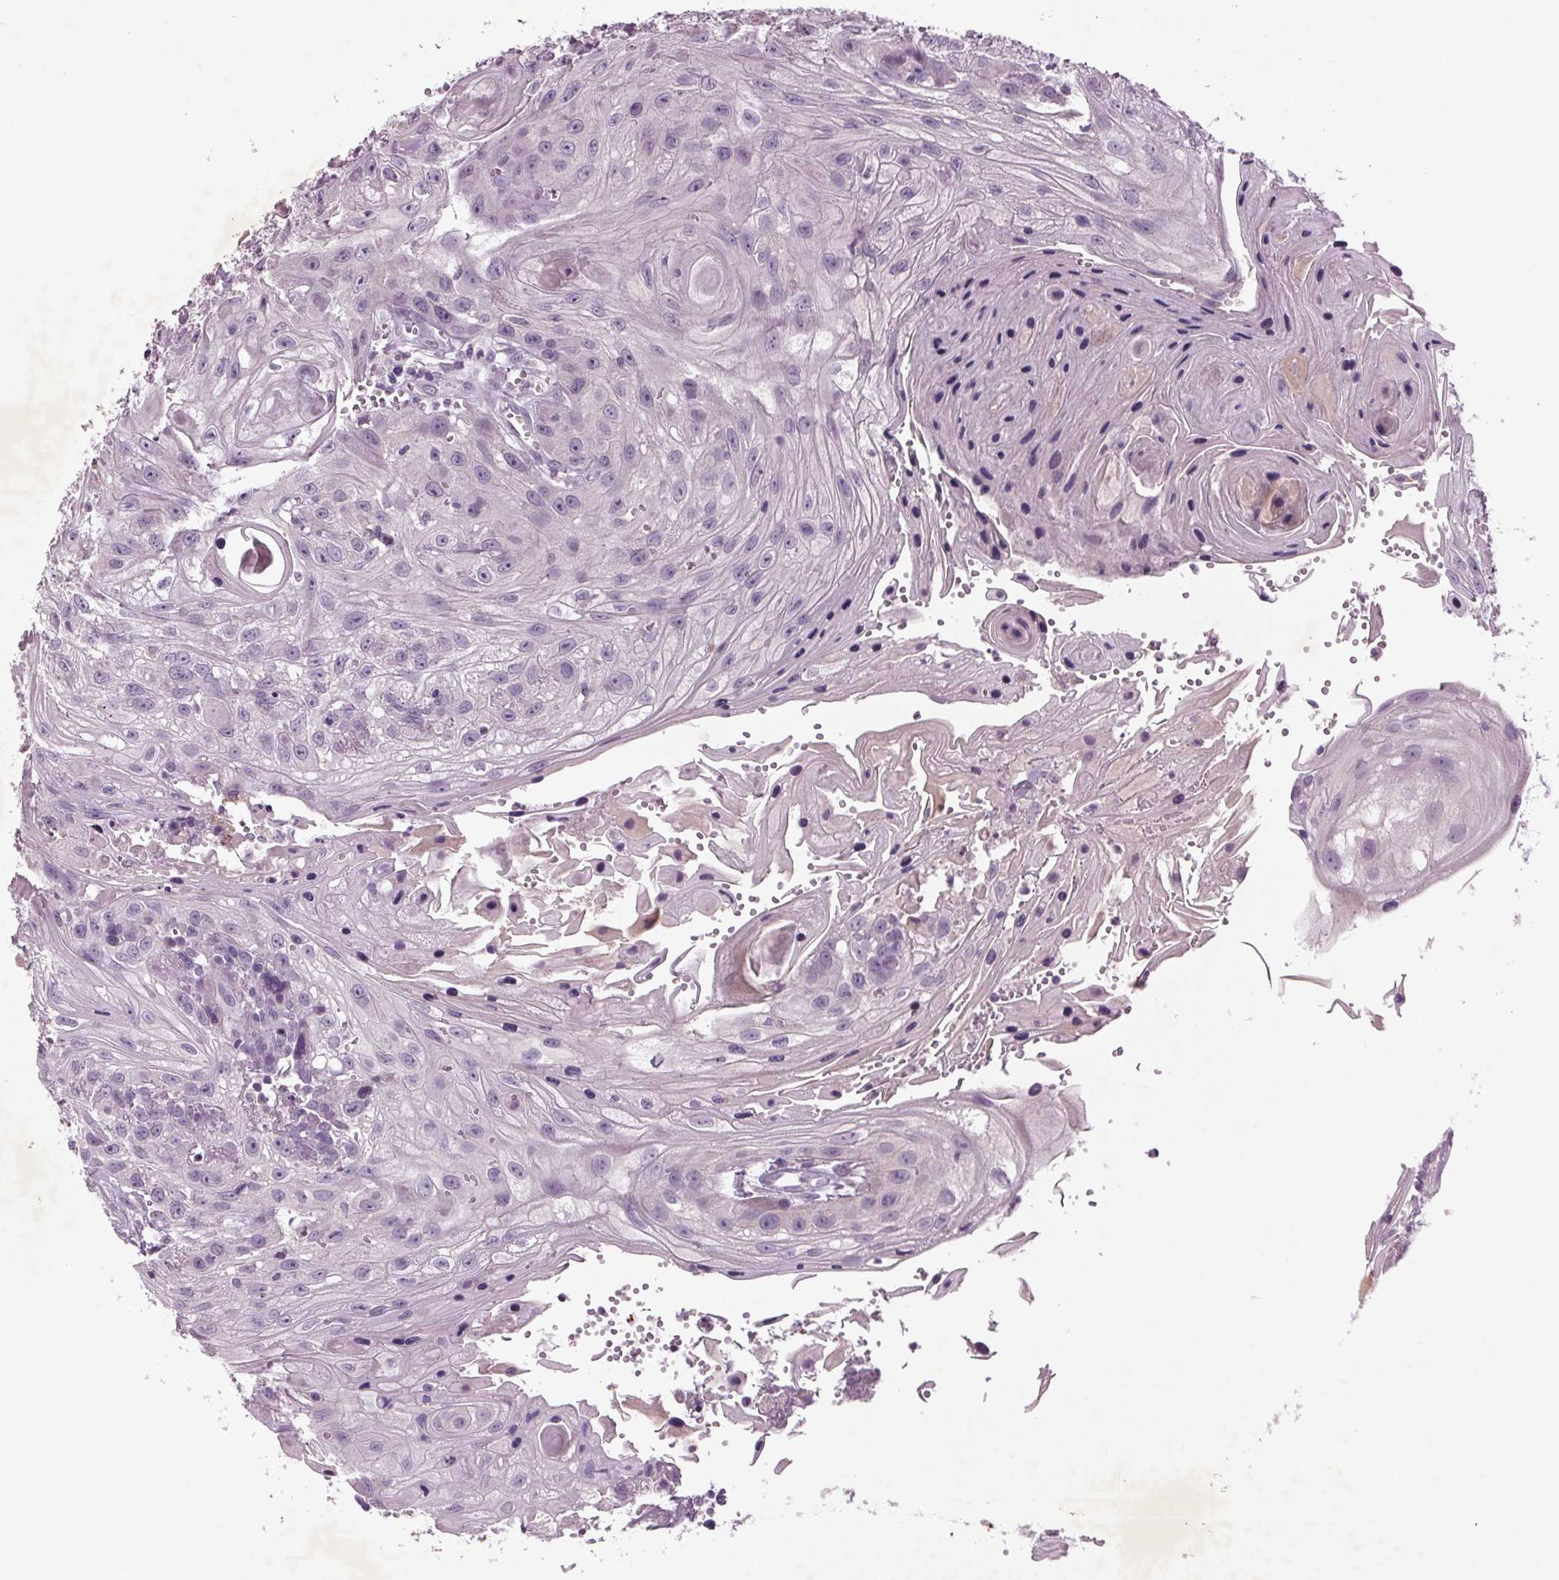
{"staining": {"intensity": "negative", "quantity": "none", "location": "none"}, "tissue": "head and neck cancer", "cell_type": "Tumor cells", "image_type": "cancer", "snomed": [{"axis": "morphology", "description": "Squamous cell carcinoma, NOS"}, {"axis": "topography", "description": "Oral tissue"}, {"axis": "topography", "description": "Head-Neck"}], "caption": "Tumor cells show no significant expression in head and neck cancer. The staining was performed using DAB to visualize the protein expression in brown, while the nuclei were stained in blue with hematoxylin (Magnification: 20x).", "gene": "BHLHE22", "patient": {"sex": "male", "age": 58}}